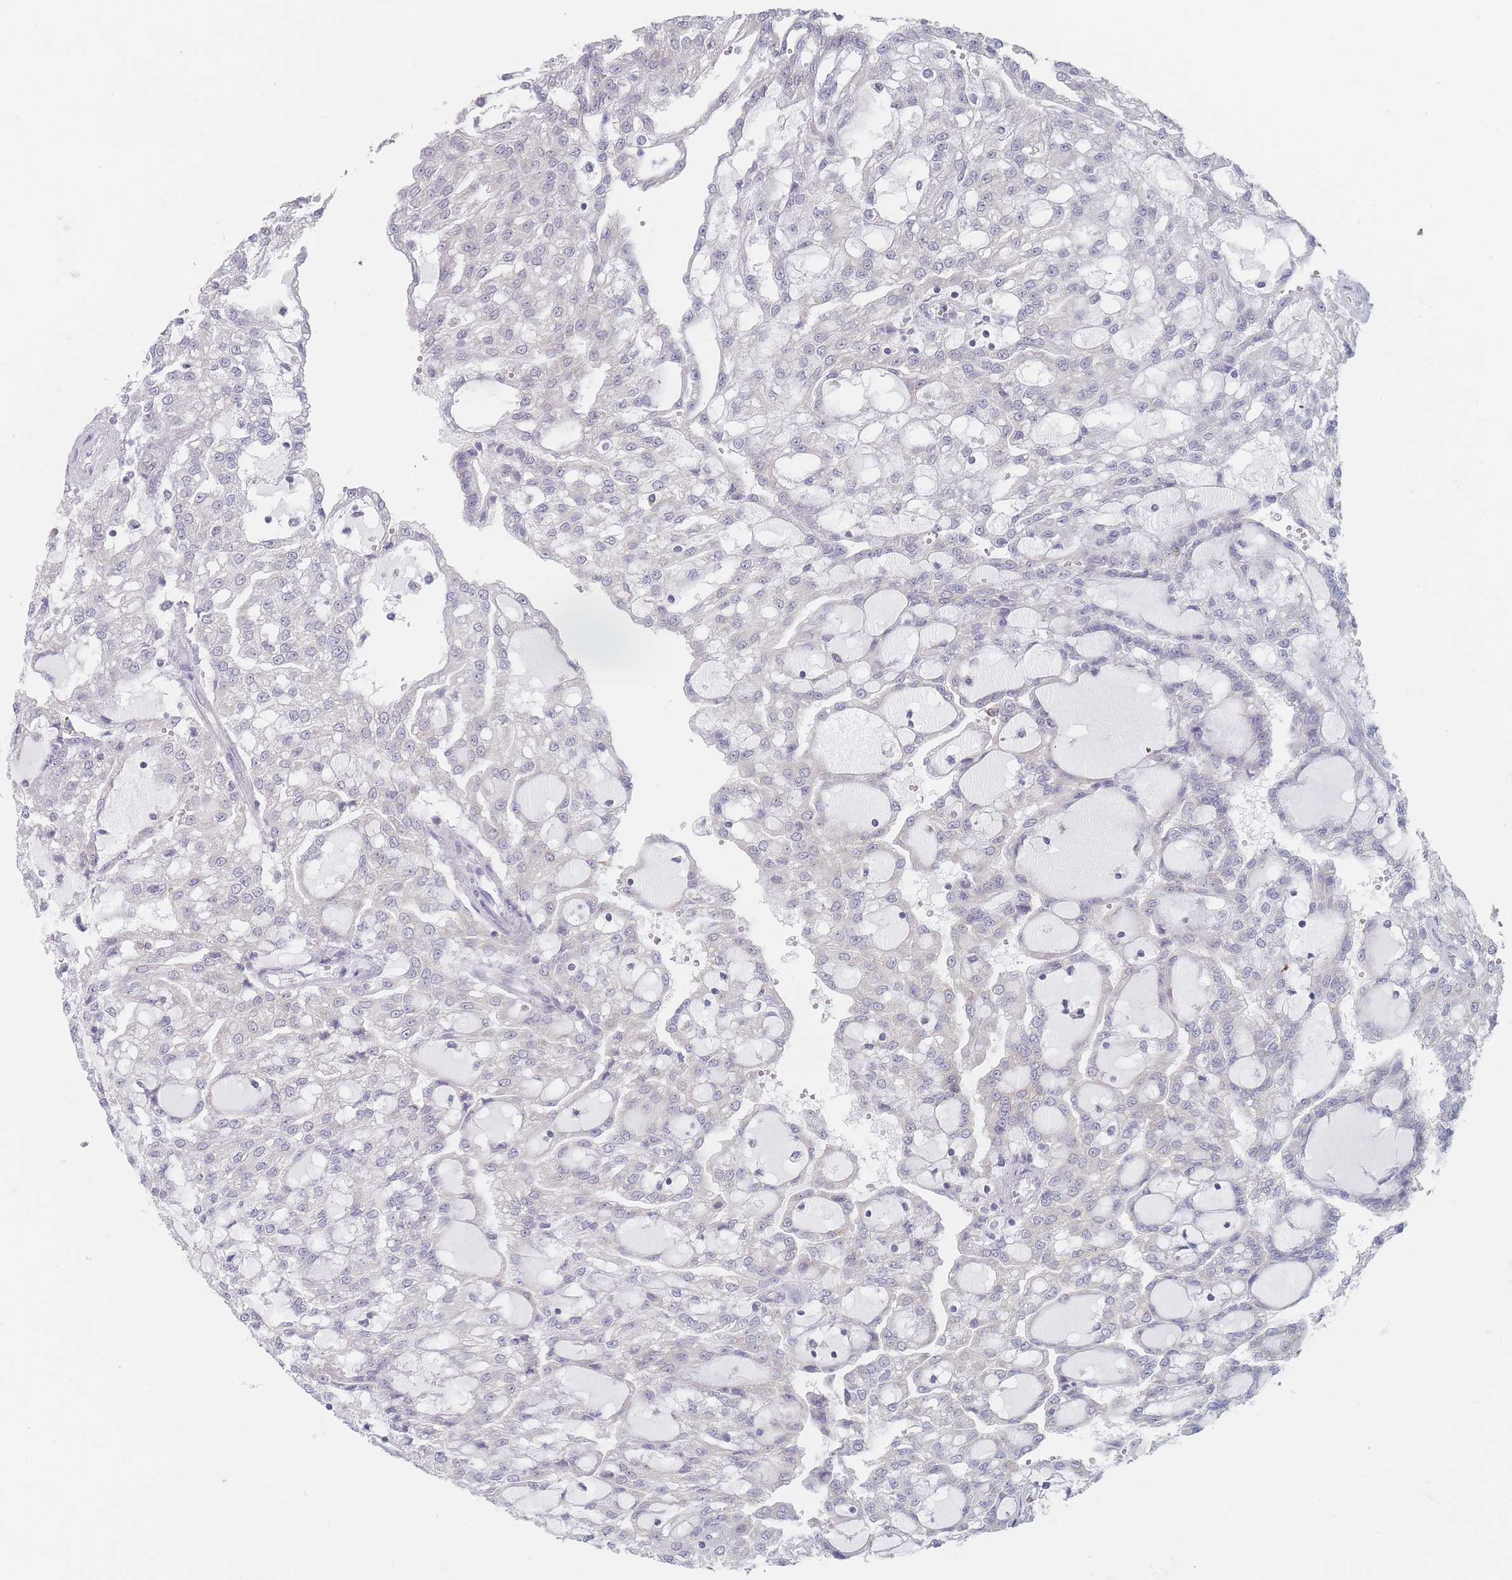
{"staining": {"intensity": "negative", "quantity": "none", "location": "none"}, "tissue": "renal cancer", "cell_type": "Tumor cells", "image_type": "cancer", "snomed": [{"axis": "morphology", "description": "Adenocarcinoma, NOS"}, {"axis": "topography", "description": "Kidney"}], "caption": "IHC of human renal cancer (adenocarcinoma) demonstrates no staining in tumor cells.", "gene": "MAP1S", "patient": {"sex": "male", "age": 63}}